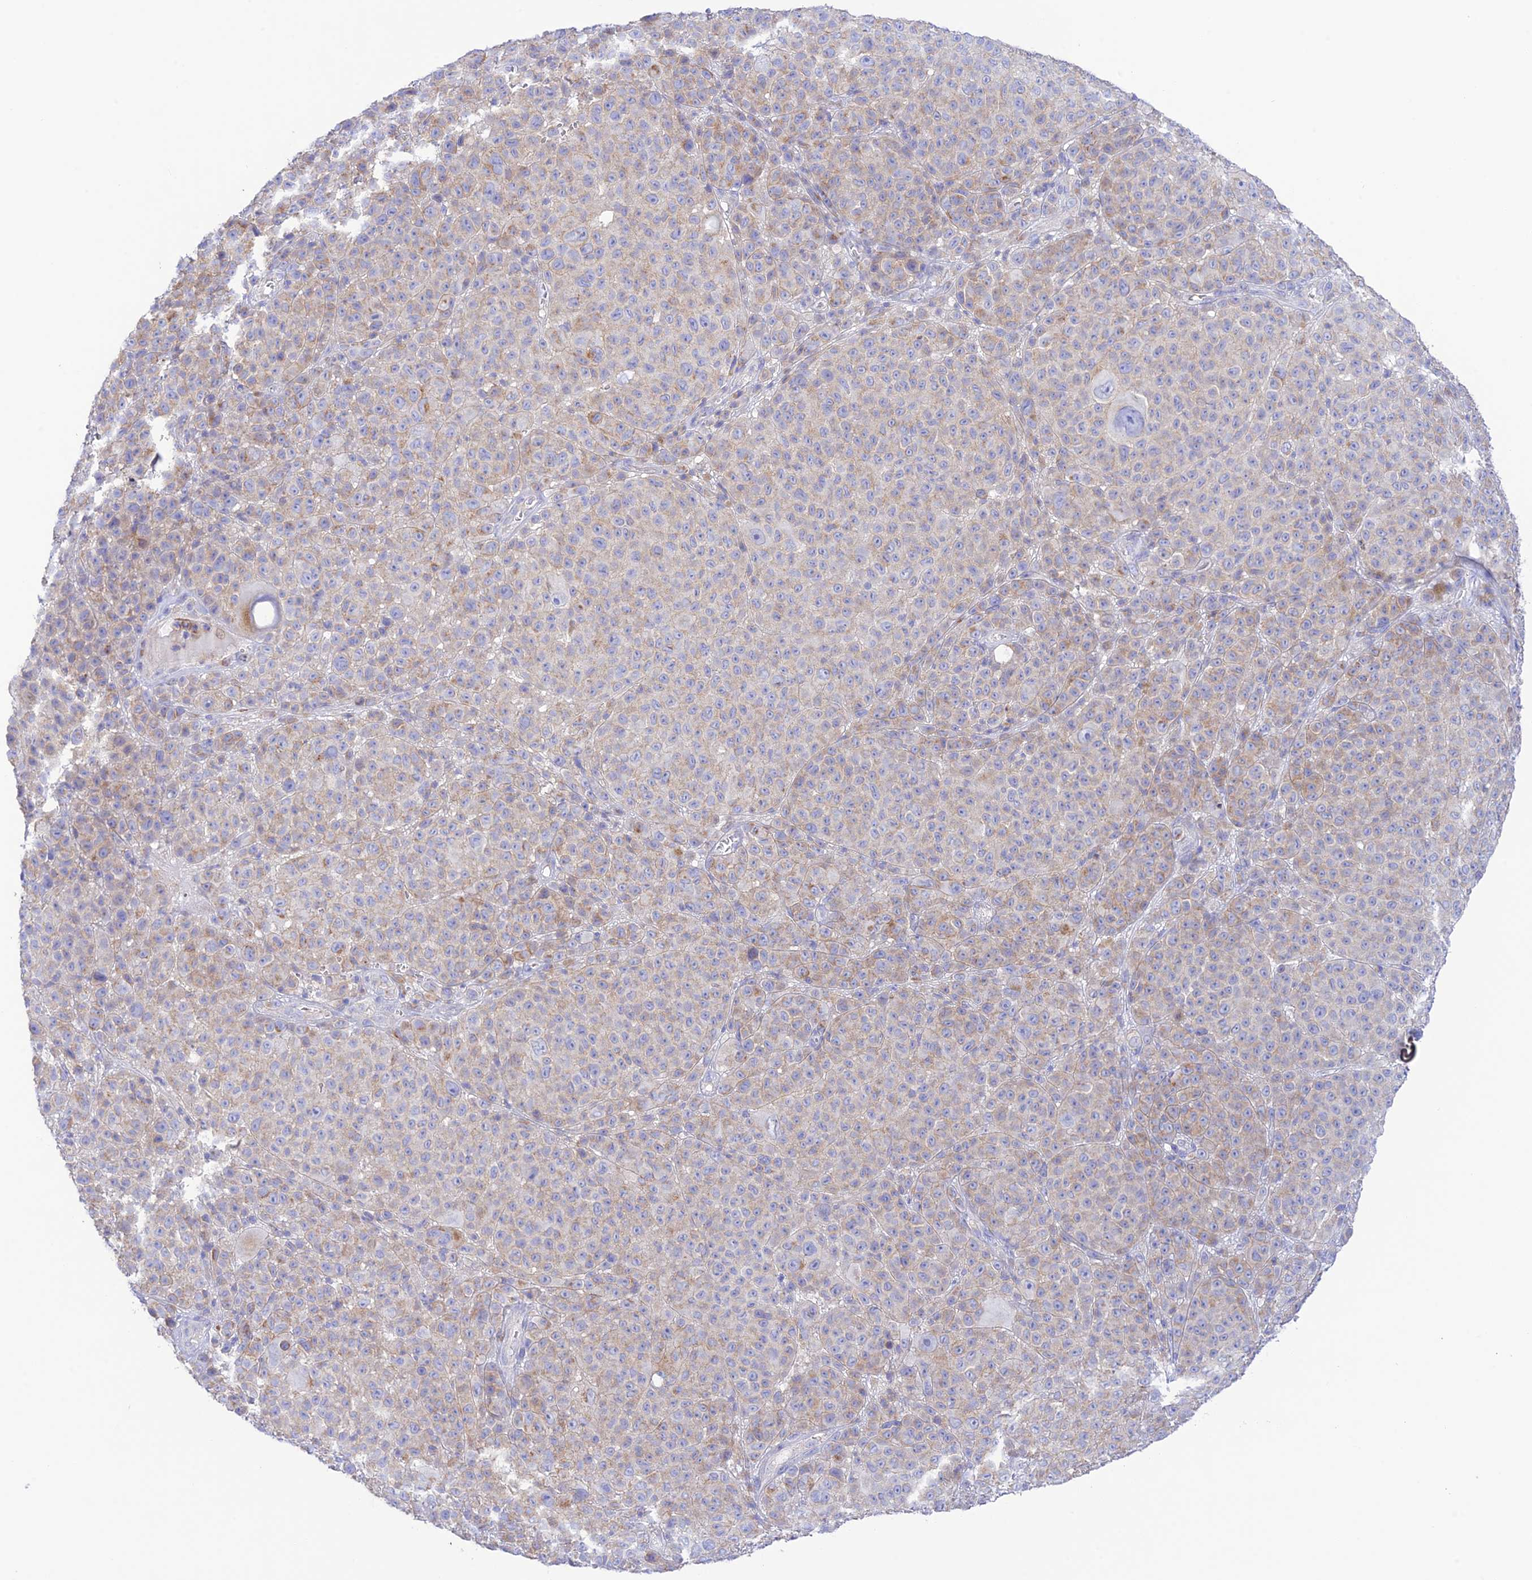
{"staining": {"intensity": "weak", "quantity": "<25%", "location": "cytoplasmic/membranous"}, "tissue": "melanoma", "cell_type": "Tumor cells", "image_type": "cancer", "snomed": [{"axis": "morphology", "description": "Malignant melanoma, NOS"}, {"axis": "topography", "description": "Skin"}], "caption": "The photomicrograph displays no significant positivity in tumor cells of melanoma.", "gene": "CHSY3", "patient": {"sex": "female", "age": 94}}